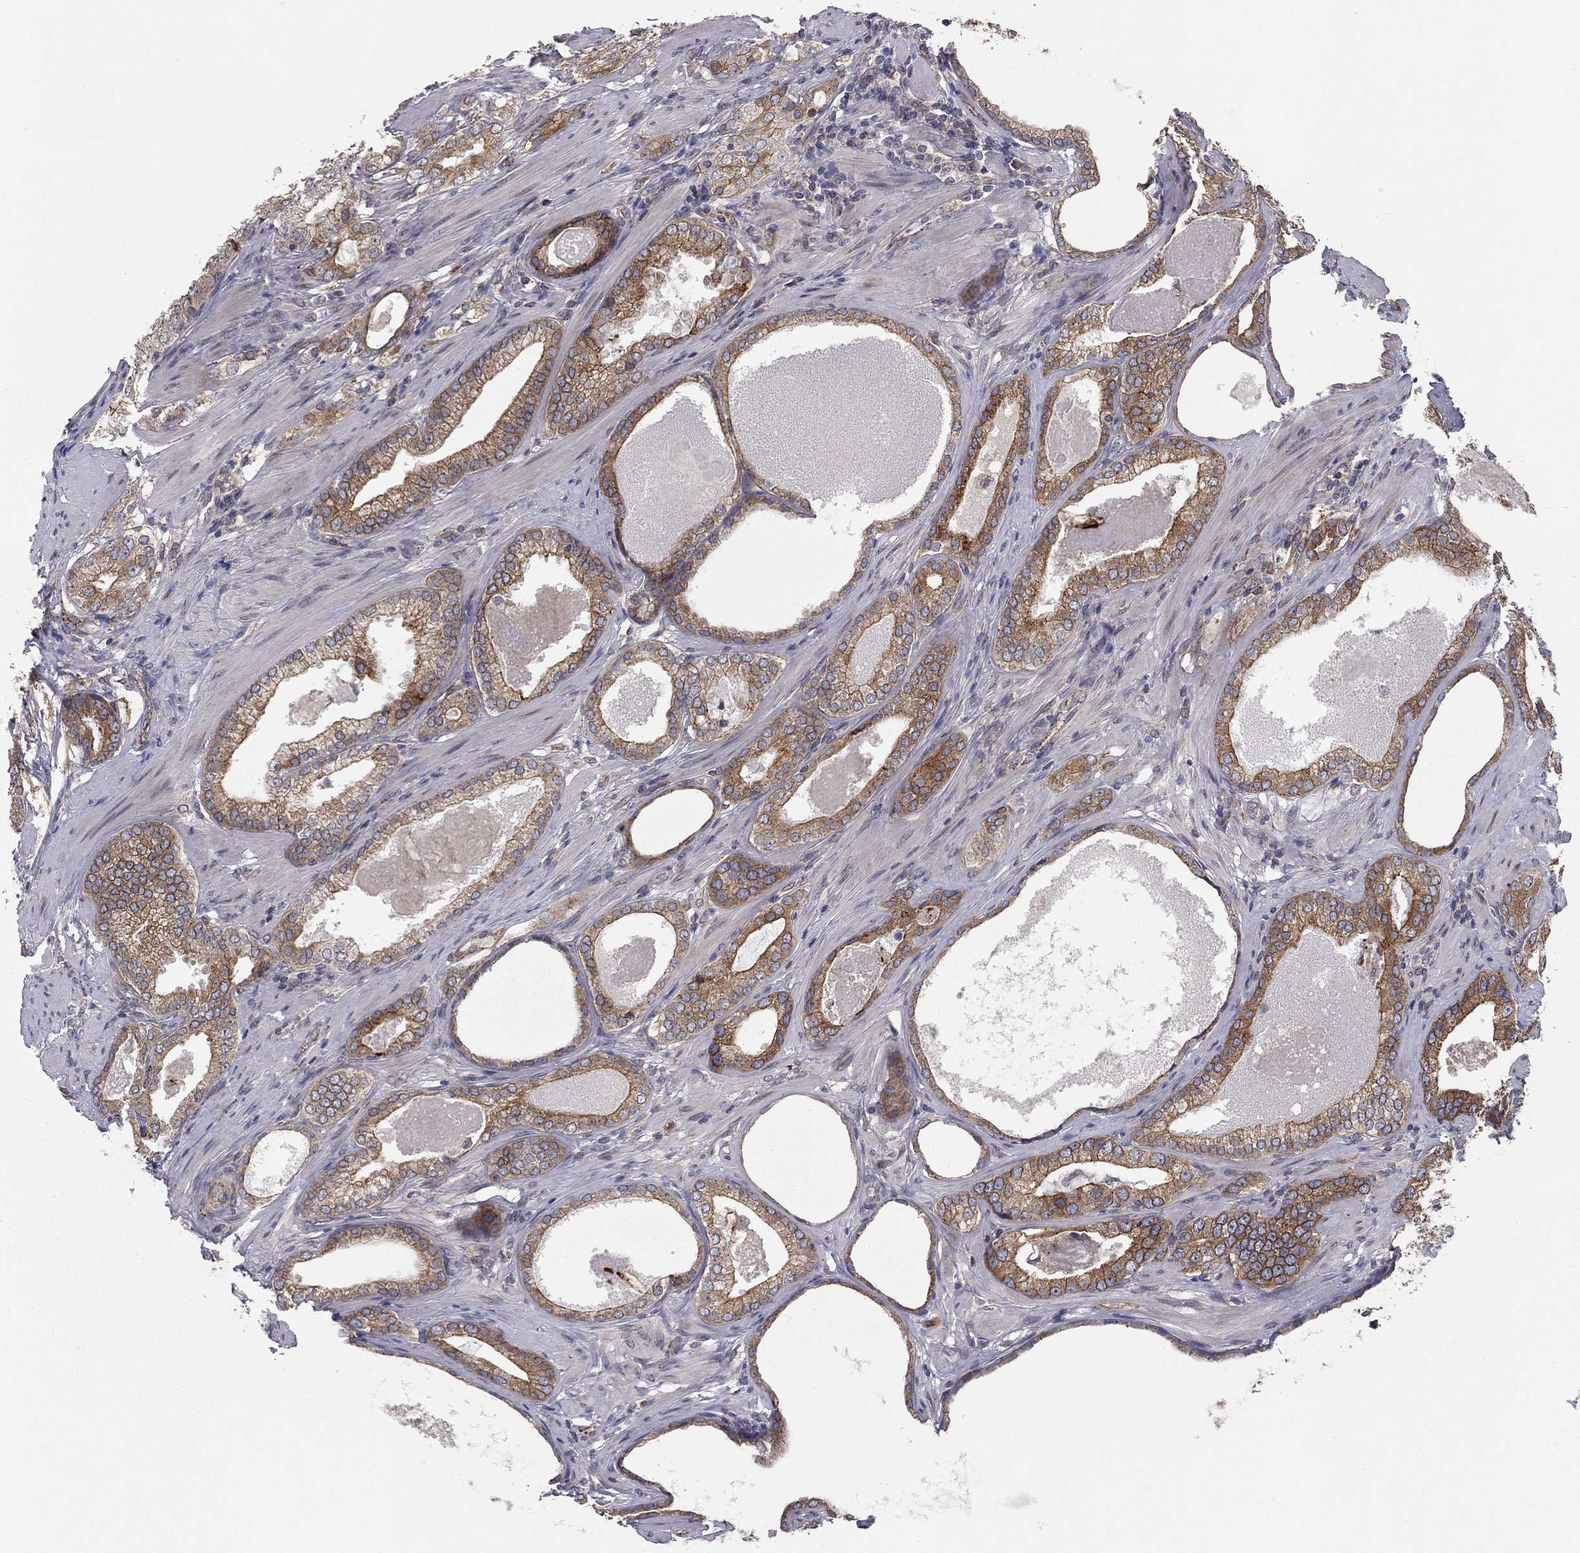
{"staining": {"intensity": "moderate", "quantity": ">75%", "location": "cytoplasmic/membranous"}, "tissue": "prostate cancer", "cell_type": "Tumor cells", "image_type": "cancer", "snomed": [{"axis": "morphology", "description": "Adenocarcinoma, High grade"}, {"axis": "topography", "description": "Prostate and seminal vesicle, NOS"}], "caption": "Immunohistochemical staining of prostate cancer reveals medium levels of moderate cytoplasmic/membranous protein staining in about >75% of tumor cells. The protein is stained brown, and the nuclei are stained in blue (DAB (3,3'-diaminobenzidine) IHC with brightfield microscopy, high magnification).", "gene": "YIF1A", "patient": {"sex": "male", "age": 62}}